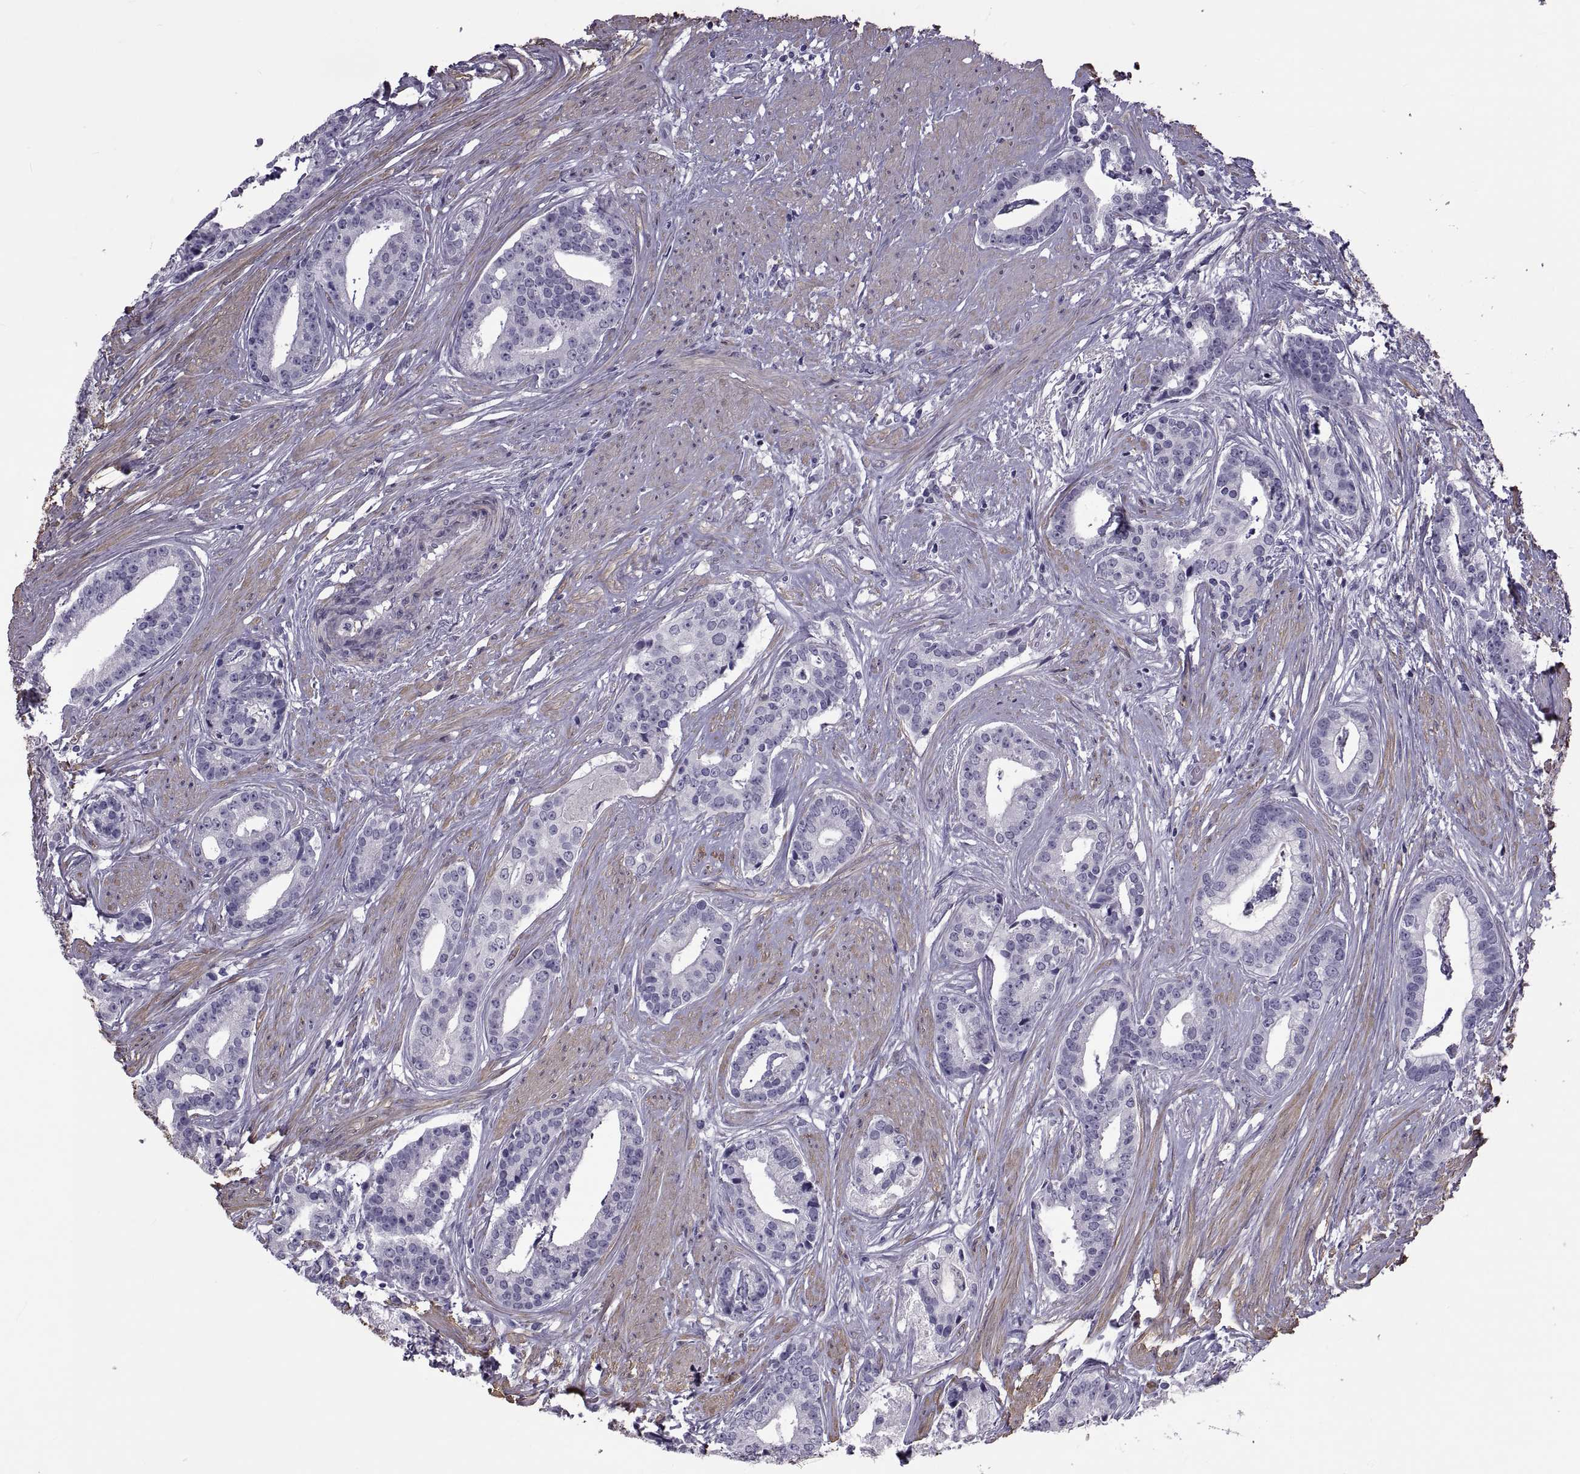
{"staining": {"intensity": "negative", "quantity": "none", "location": "none"}, "tissue": "prostate cancer", "cell_type": "Tumor cells", "image_type": "cancer", "snomed": [{"axis": "morphology", "description": "Adenocarcinoma, NOS"}, {"axis": "topography", "description": "Prostate and seminal vesicle, NOS"}, {"axis": "topography", "description": "Prostate"}], "caption": "DAB immunohistochemical staining of prostate adenocarcinoma demonstrates no significant staining in tumor cells.", "gene": "MAGEB1", "patient": {"sex": "male", "age": 44}}